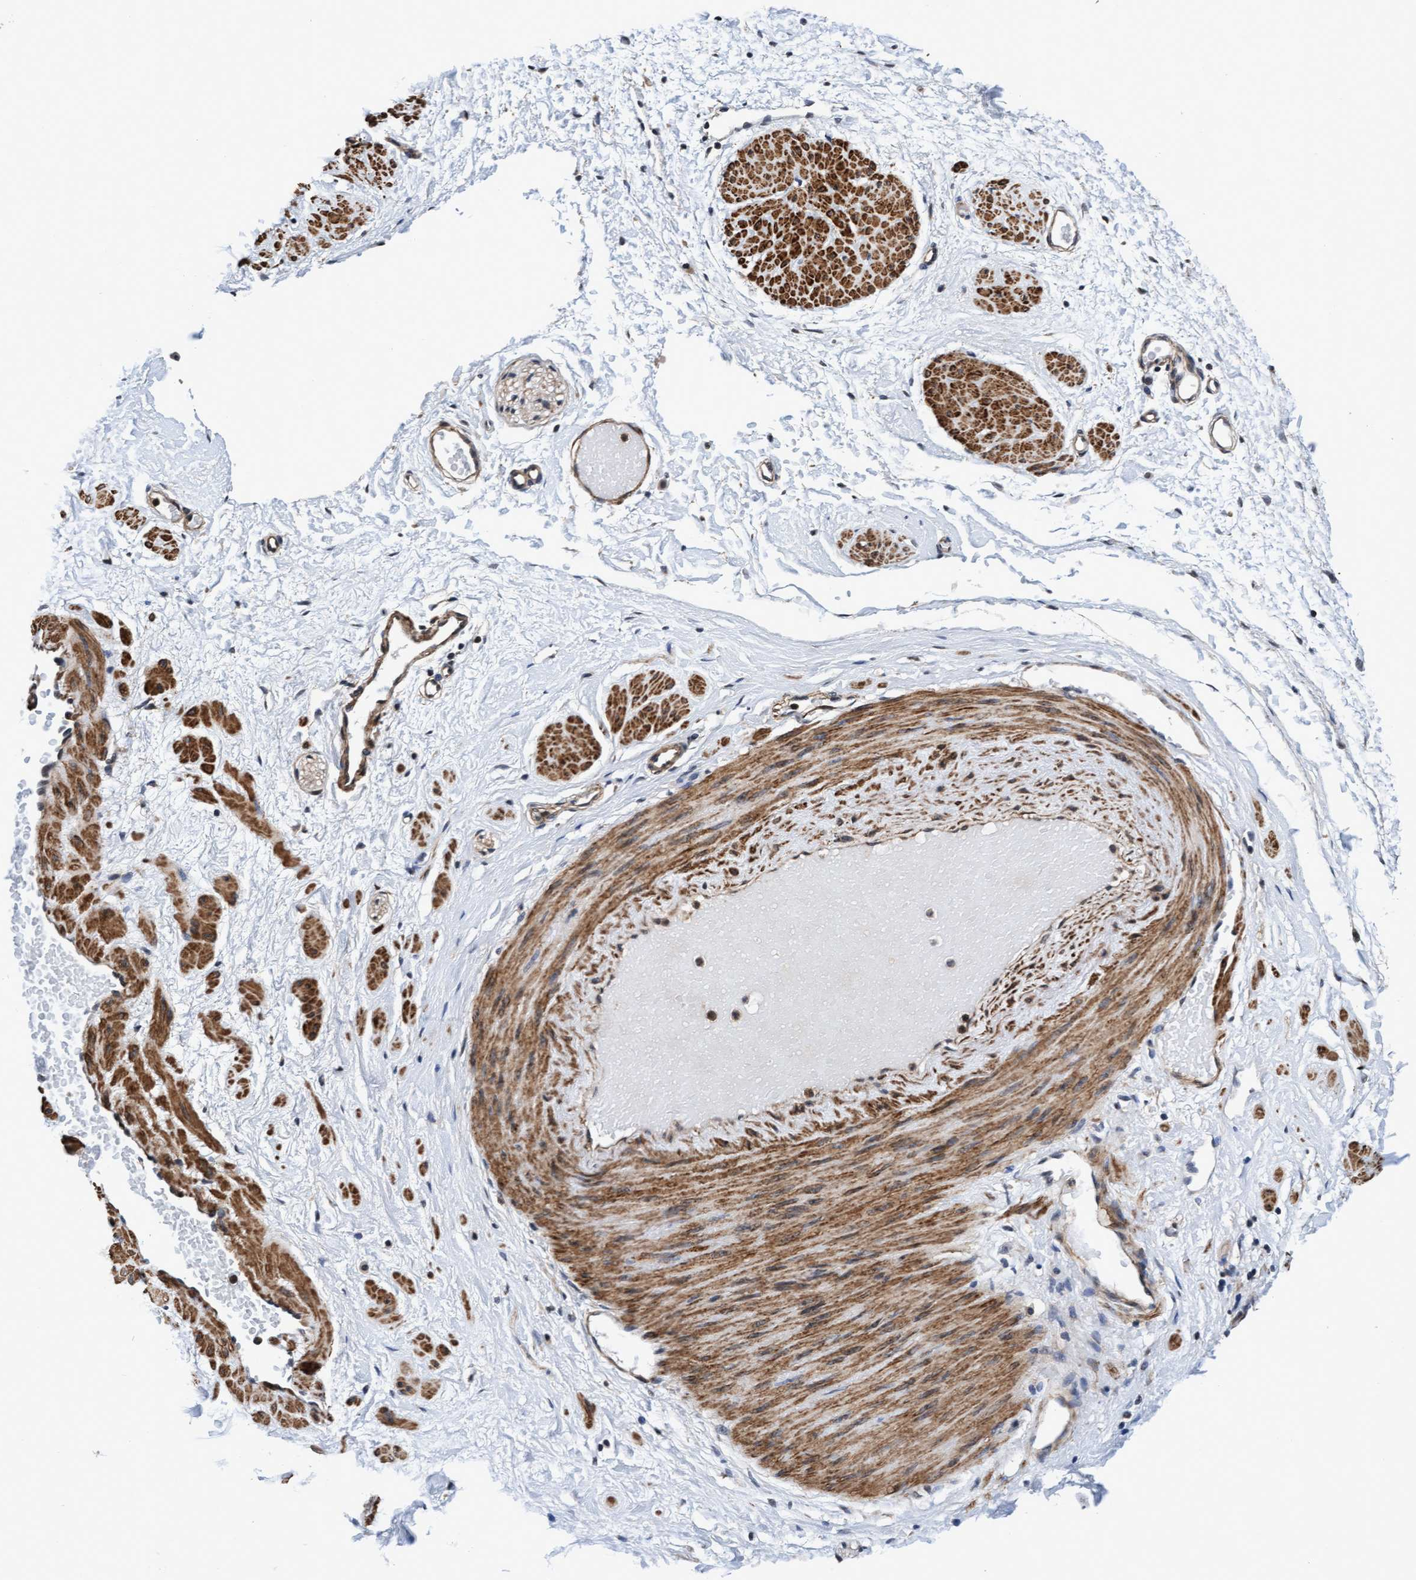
{"staining": {"intensity": "weak", "quantity": "25%-75%", "location": "cytoplasmic/membranous"}, "tissue": "adipose tissue", "cell_type": "Adipocytes", "image_type": "normal", "snomed": [{"axis": "morphology", "description": "Normal tissue, NOS"}, {"axis": "topography", "description": "Soft tissue"}], "caption": "Immunohistochemistry of benign human adipose tissue demonstrates low levels of weak cytoplasmic/membranous expression in approximately 25%-75% of adipocytes. Using DAB (3,3'-diaminobenzidine) (brown) and hematoxylin (blue) stains, captured at high magnification using brightfield microscopy.", "gene": "EFCAB13", "patient": {"sex": "male", "age": 72}}